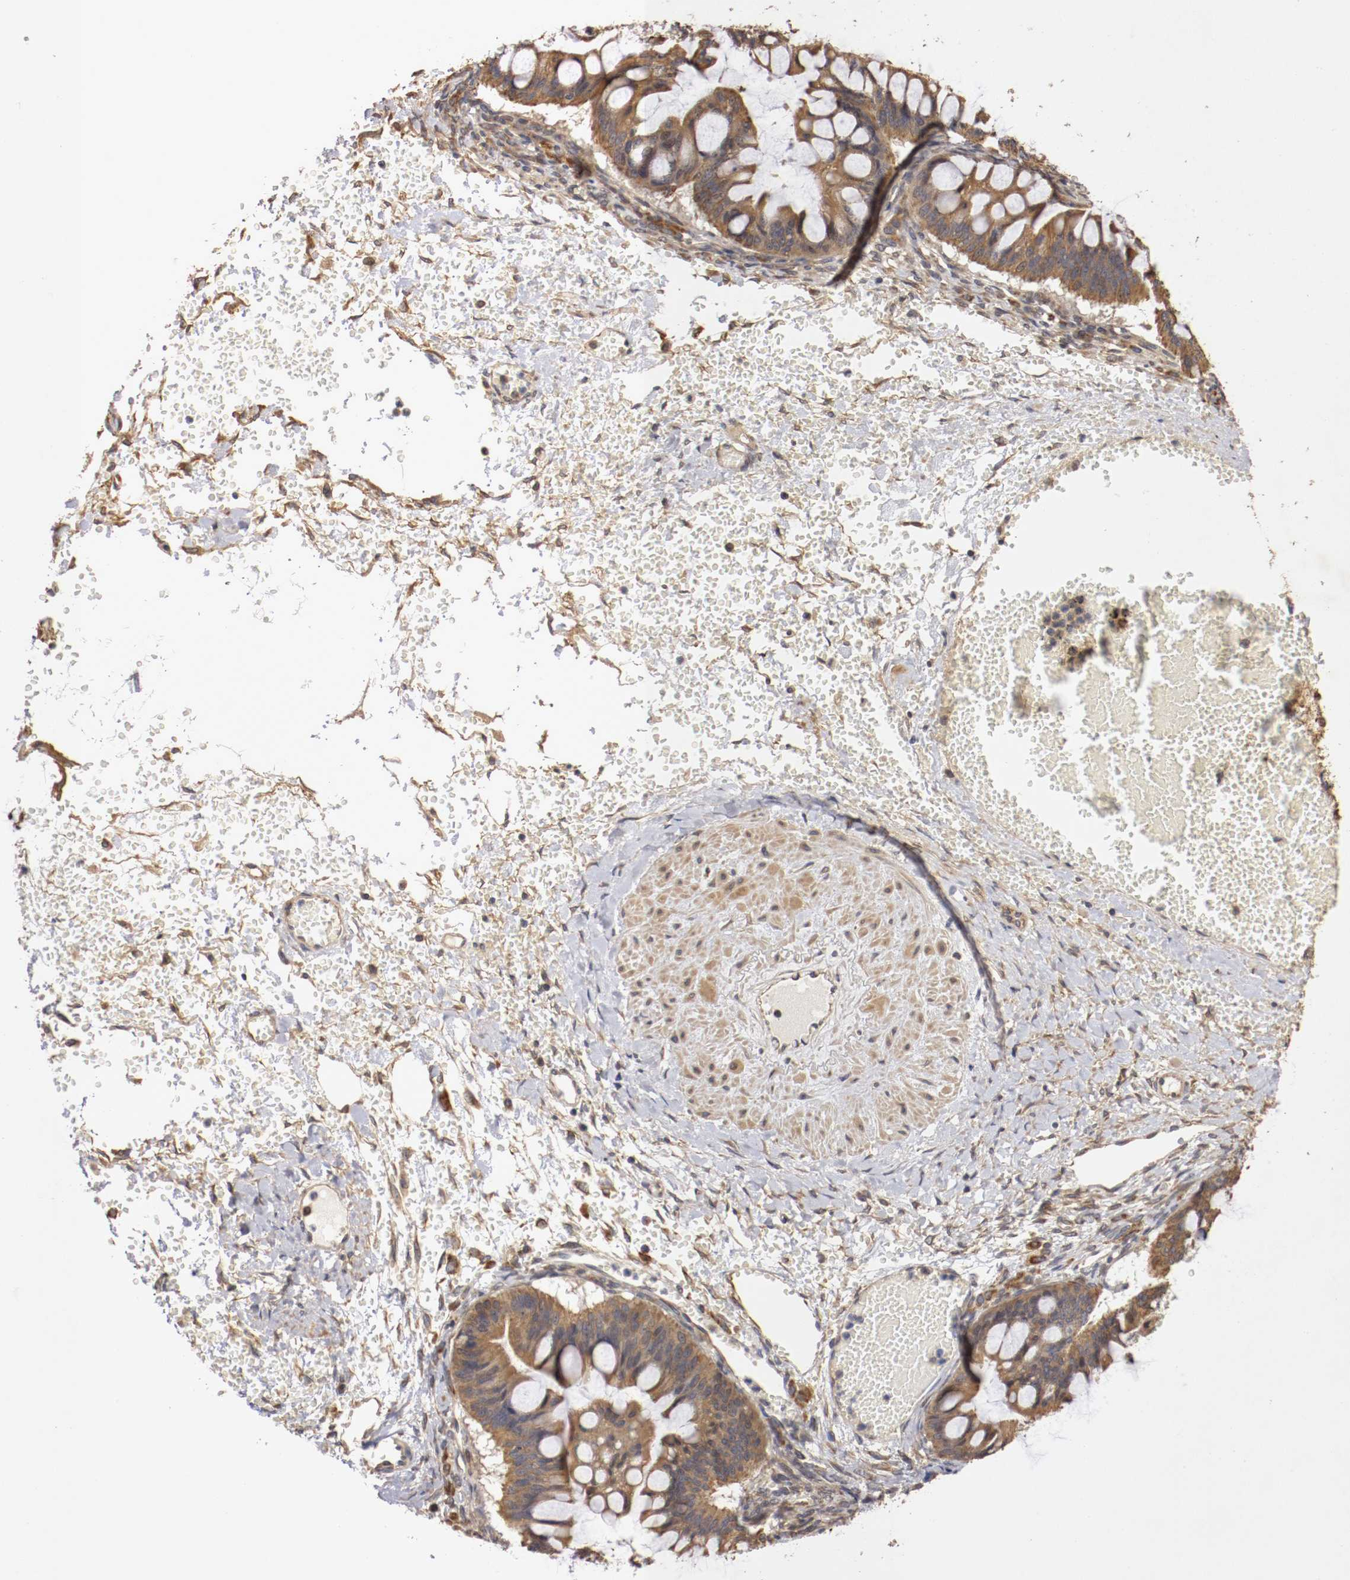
{"staining": {"intensity": "strong", "quantity": ">75%", "location": "cytoplasmic/membranous"}, "tissue": "ovarian cancer", "cell_type": "Tumor cells", "image_type": "cancer", "snomed": [{"axis": "morphology", "description": "Cystadenocarcinoma, mucinous, NOS"}, {"axis": "topography", "description": "Ovary"}], "caption": "Protein staining of ovarian cancer tissue displays strong cytoplasmic/membranous staining in about >75% of tumor cells. Nuclei are stained in blue.", "gene": "VEZT", "patient": {"sex": "female", "age": 73}}